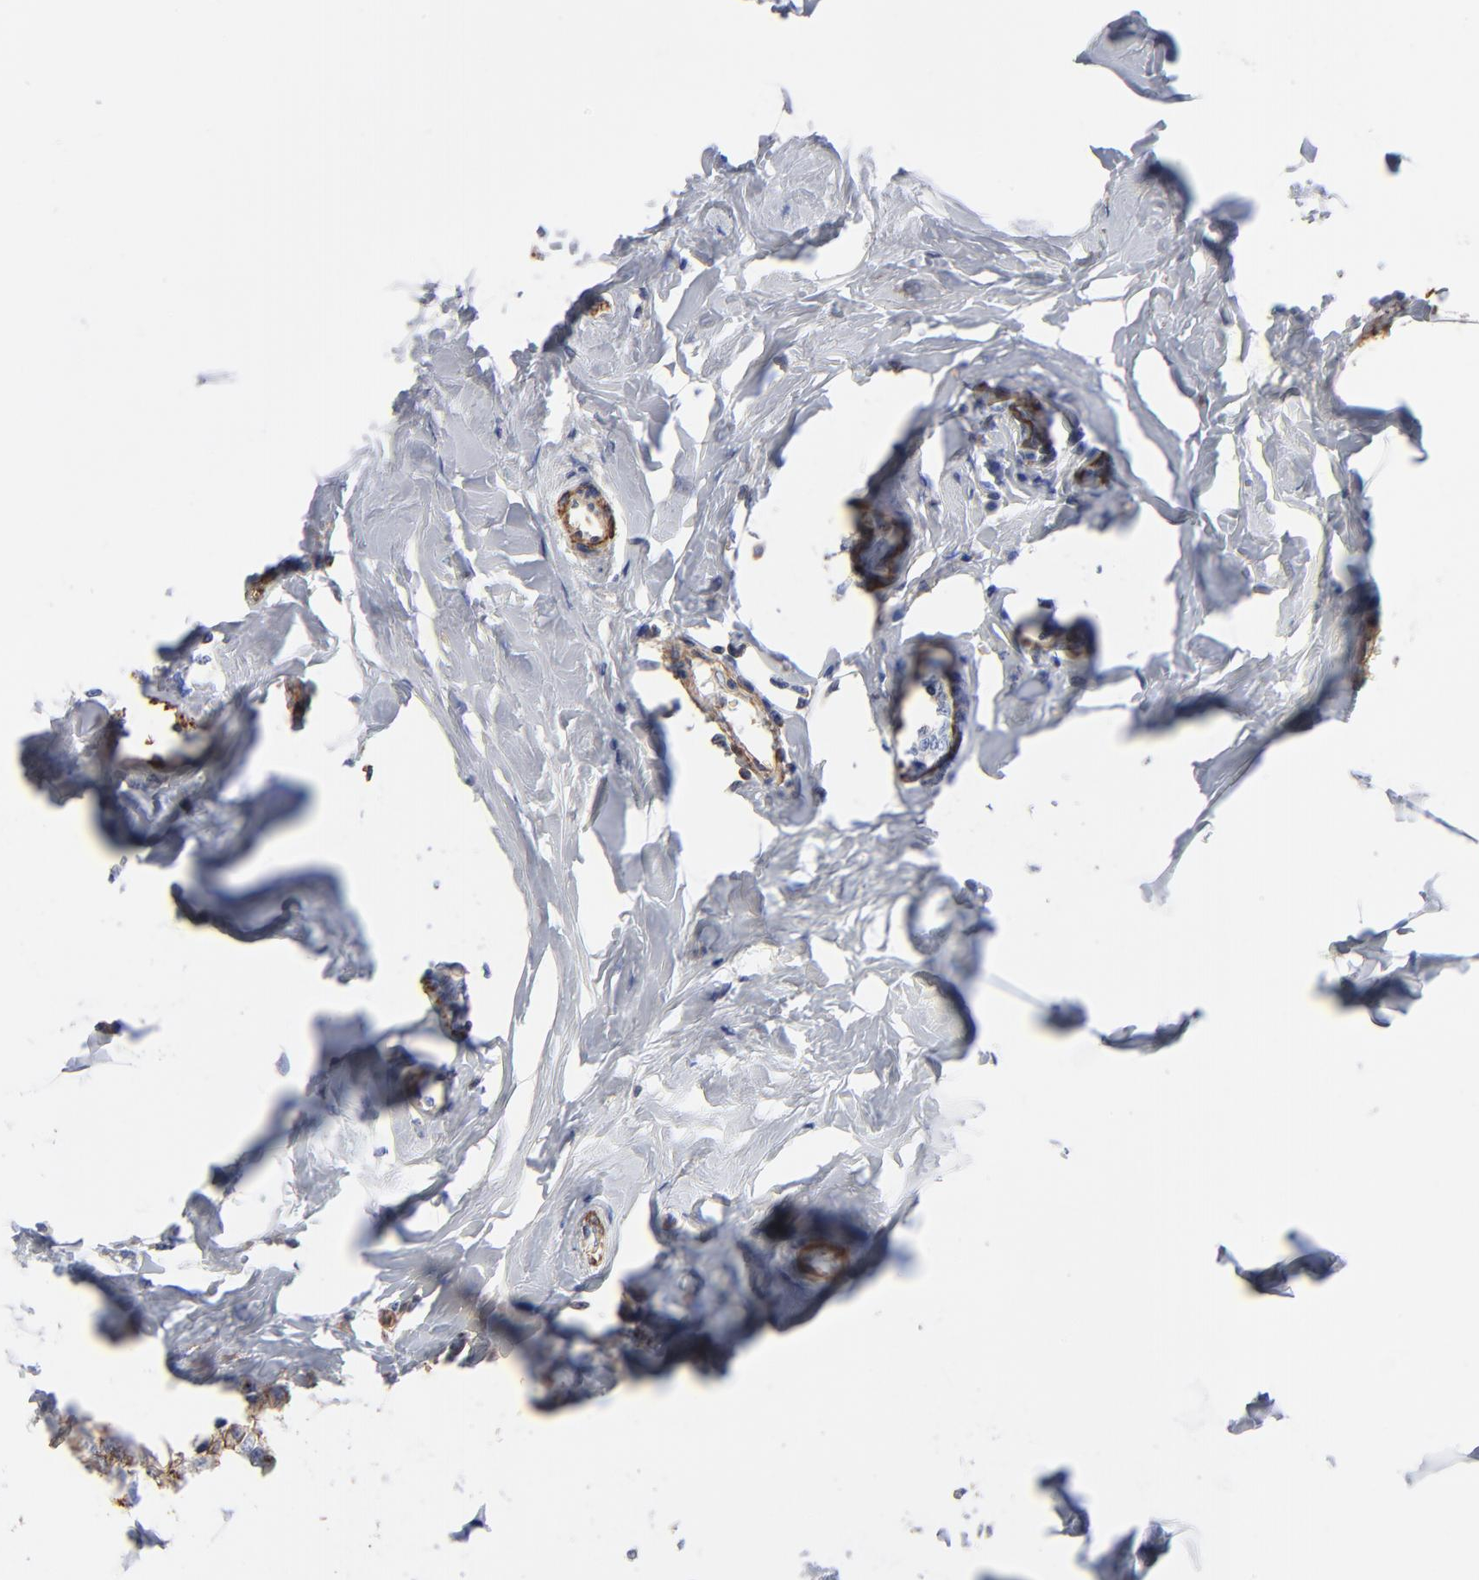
{"staining": {"intensity": "moderate", "quantity": ">75%", "location": "cytoplasmic/membranous"}, "tissue": "breast cancer", "cell_type": "Tumor cells", "image_type": "cancer", "snomed": [{"axis": "morphology", "description": "Normal tissue, NOS"}, {"axis": "morphology", "description": "Duct carcinoma"}, {"axis": "topography", "description": "Breast"}], "caption": "The photomicrograph reveals a brown stain indicating the presence of a protein in the cytoplasmic/membranous of tumor cells in breast cancer. The staining was performed using DAB (3,3'-diaminobenzidine) to visualize the protein expression in brown, while the nuclei were stained in blue with hematoxylin (Magnification: 20x).", "gene": "ACTA2", "patient": {"sex": "female", "age": 50}}